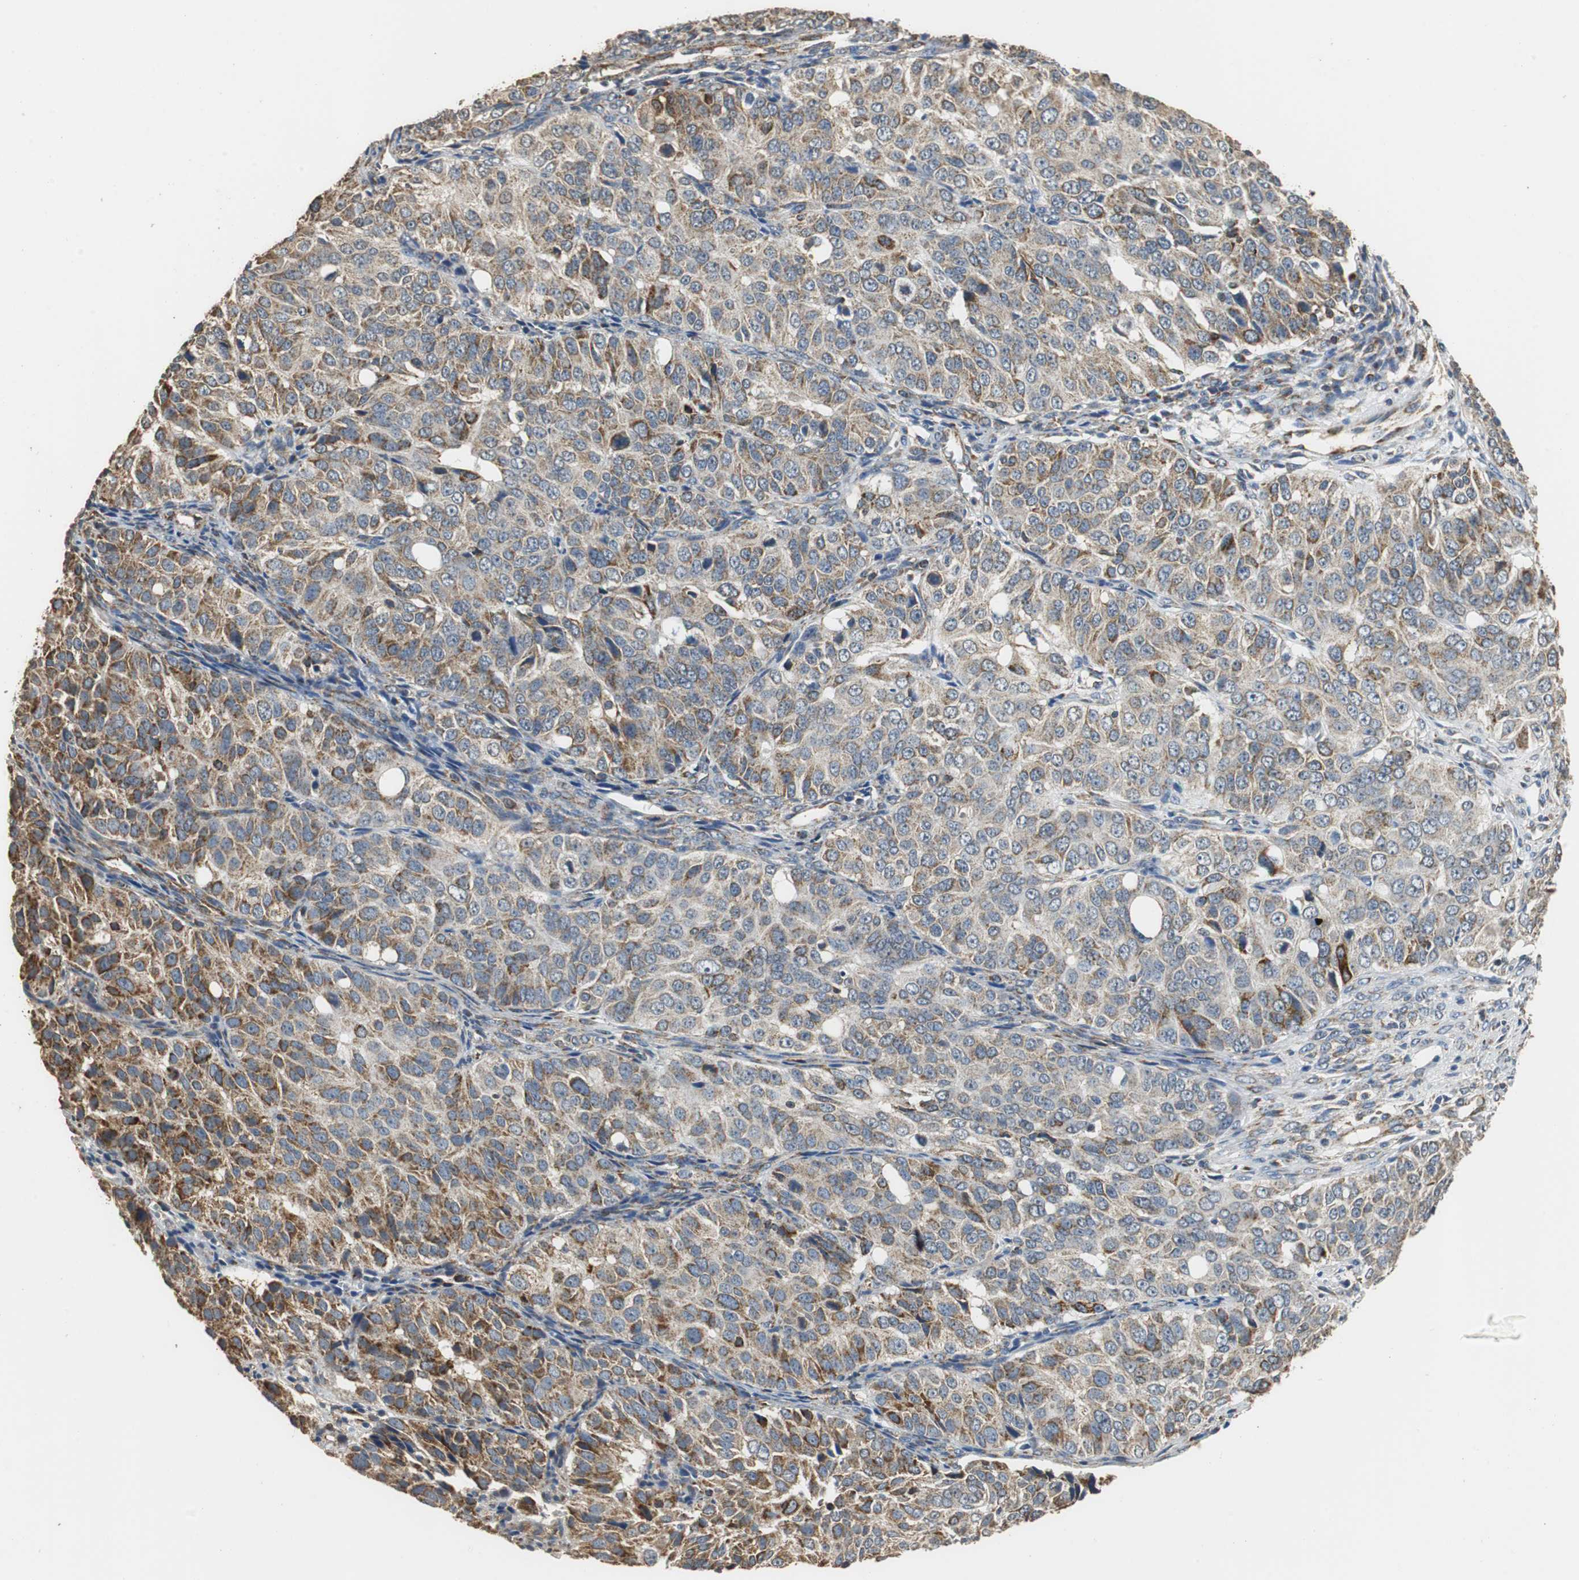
{"staining": {"intensity": "weak", "quantity": "25%-75%", "location": "cytoplasmic/membranous"}, "tissue": "ovarian cancer", "cell_type": "Tumor cells", "image_type": "cancer", "snomed": [{"axis": "morphology", "description": "Carcinoma, endometroid"}, {"axis": "topography", "description": "Ovary"}], "caption": "This image demonstrates immunohistochemistry staining of ovarian endometroid carcinoma, with low weak cytoplasmic/membranous positivity in about 25%-75% of tumor cells.", "gene": "NNT", "patient": {"sex": "female", "age": 51}}